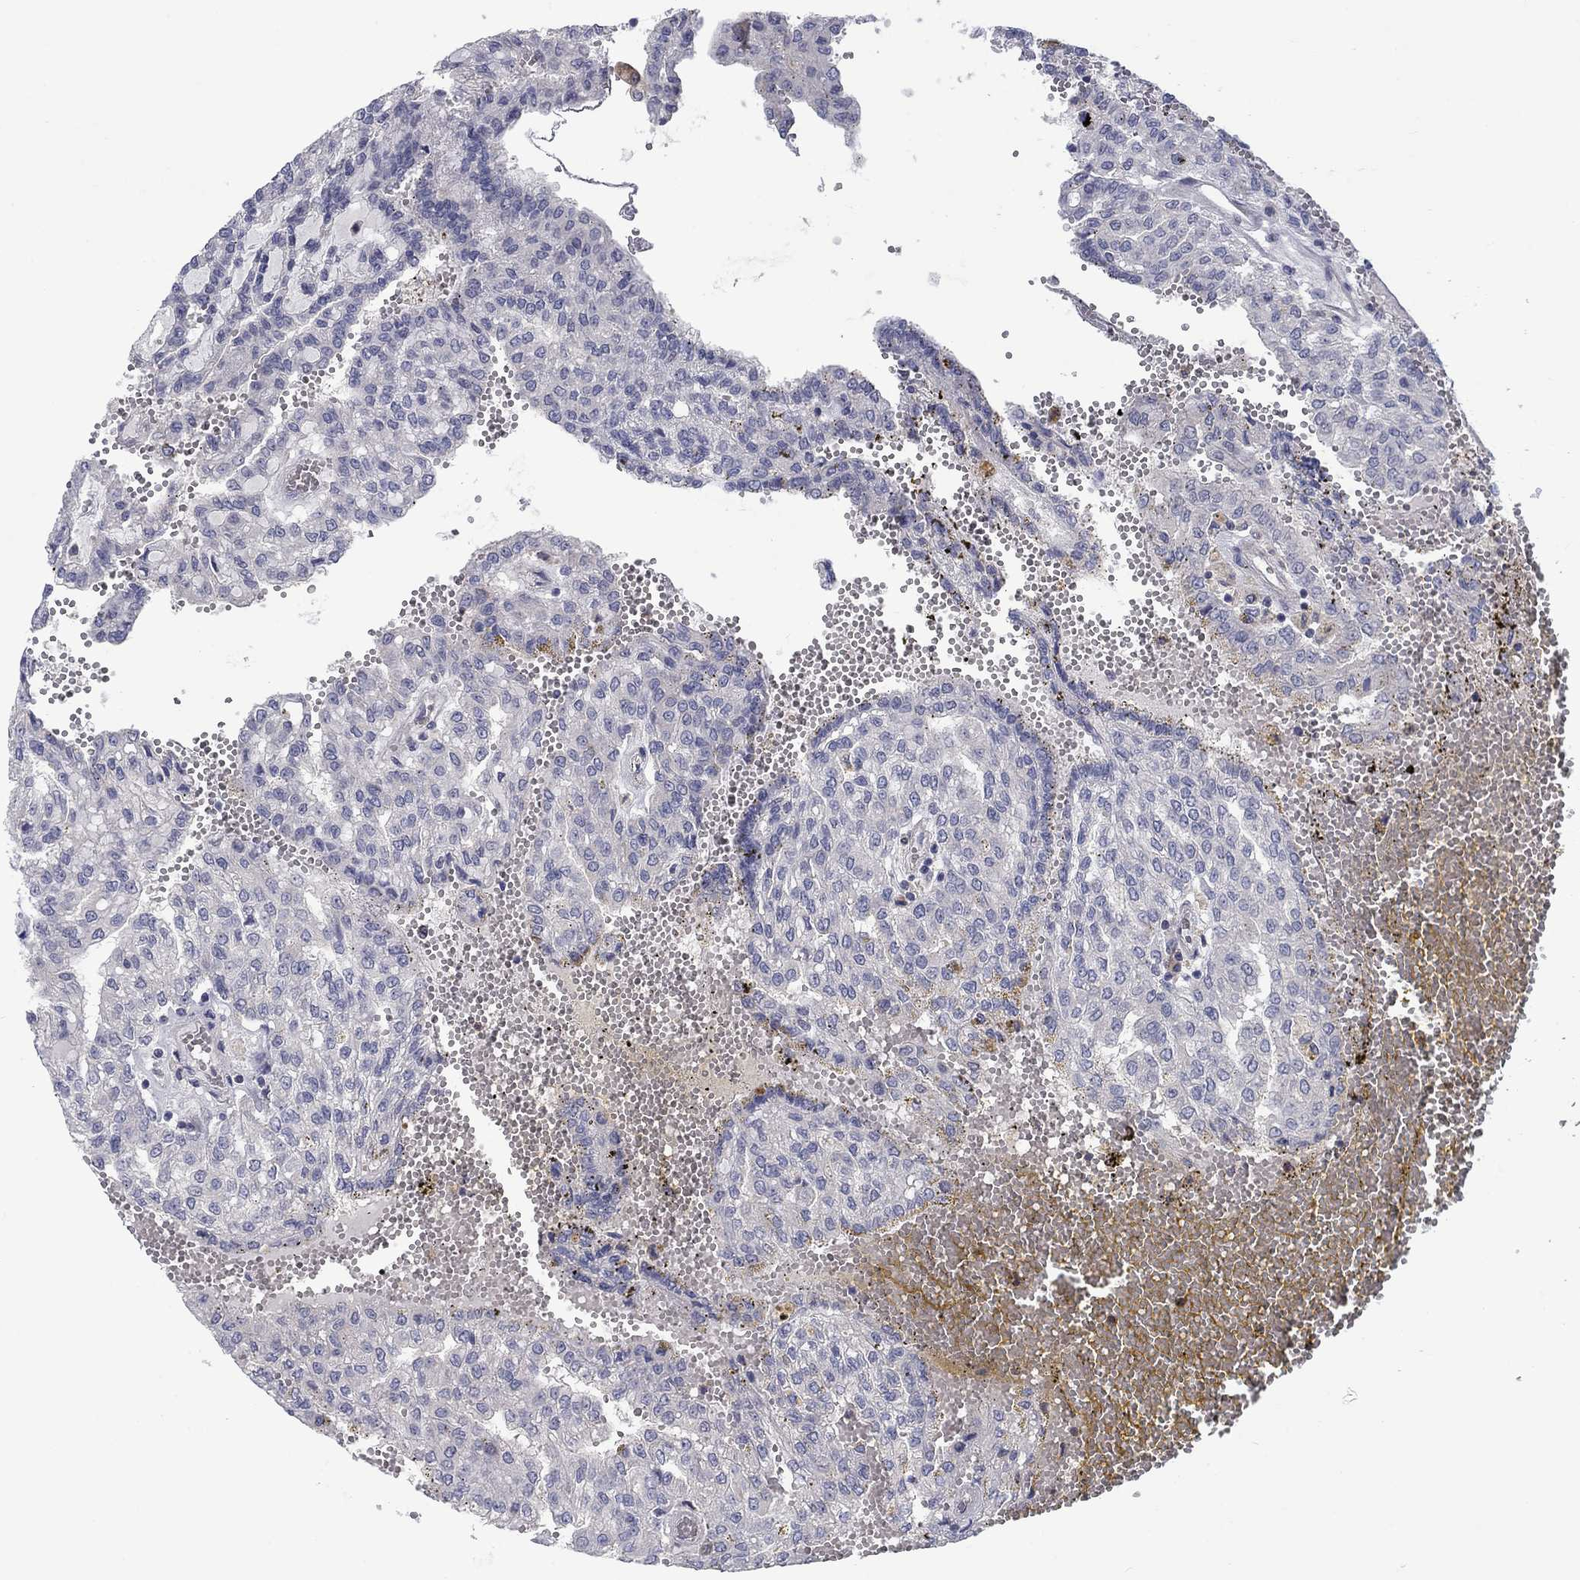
{"staining": {"intensity": "negative", "quantity": "none", "location": "none"}, "tissue": "renal cancer", "cell_type": "Tumor cells", "image_type": "cancer", "snomed": [{"axis": "morphology", "description": "Adenocarcinoma, NOS"}, {"axis": "topography", "description": "Kidney"}], "caption": "The immunohistochemistry (IHC) histopathology image has no significant staining in tumor cells of renal adenocarcinoma tissue.", "gene": "KIF15", "patient": {"sex": "male", "age": 63}}